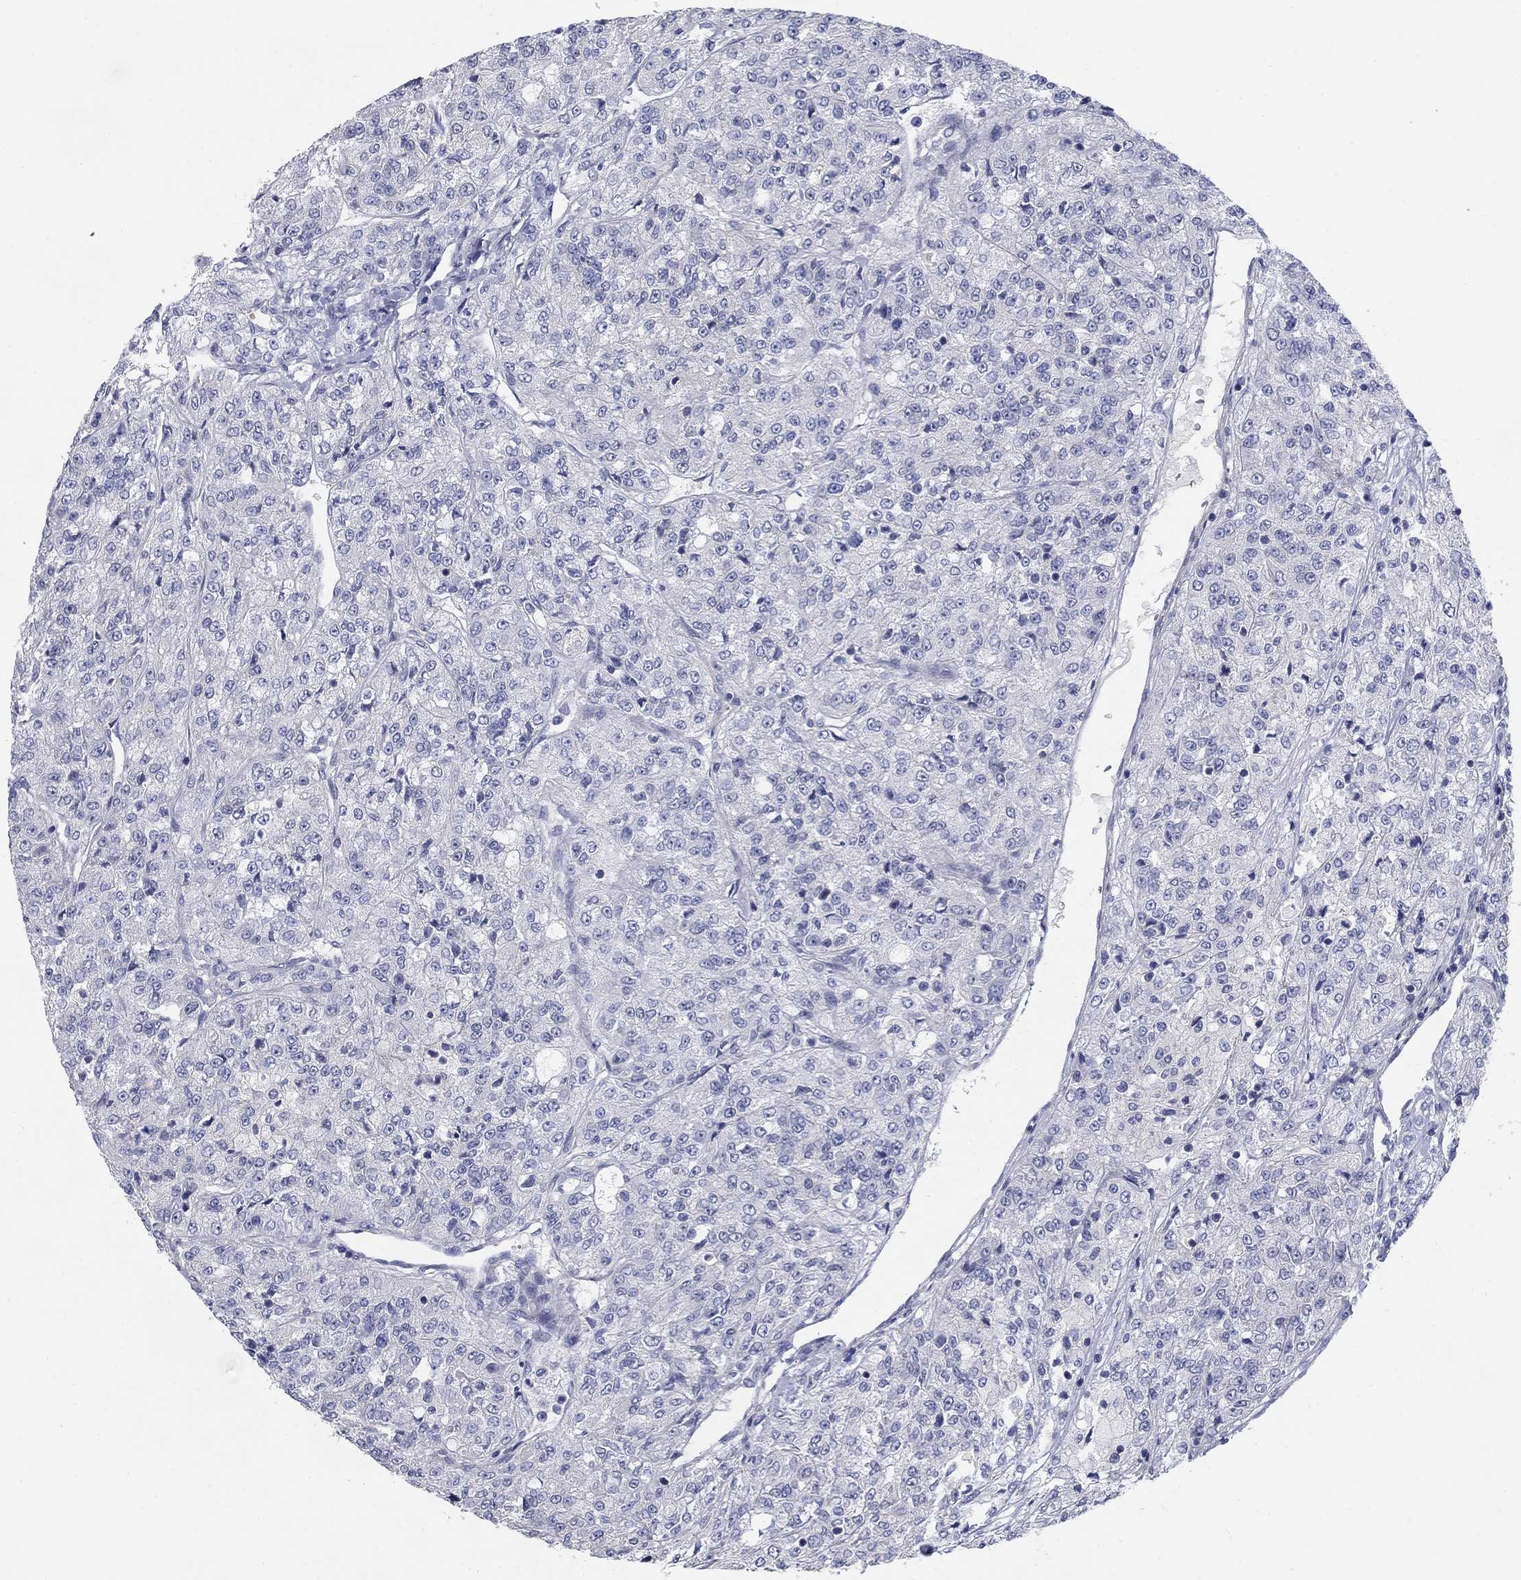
{"staining": {"intensity": "negative", "quantity": "none", "location": "none"}, "tissue": "renal cancer", "cell_type": "Tumor cells", "image_type": "cancer", "snomed": [{"axis": "morphology", "description": "Adenocarcinoma, NOS"}, {"axis": "topography", "description": "Kidney"}], "caption": "High magnification brightfield microscopy of renal adenocarcinoma stained with DAB (3,3'-diaminobenzidine) (brown) and counterstained with hematoxylin (blue): tumor cells show no significant expression.", "gene": "GRK7", "patient": {"sex": "female", "age": 63}}